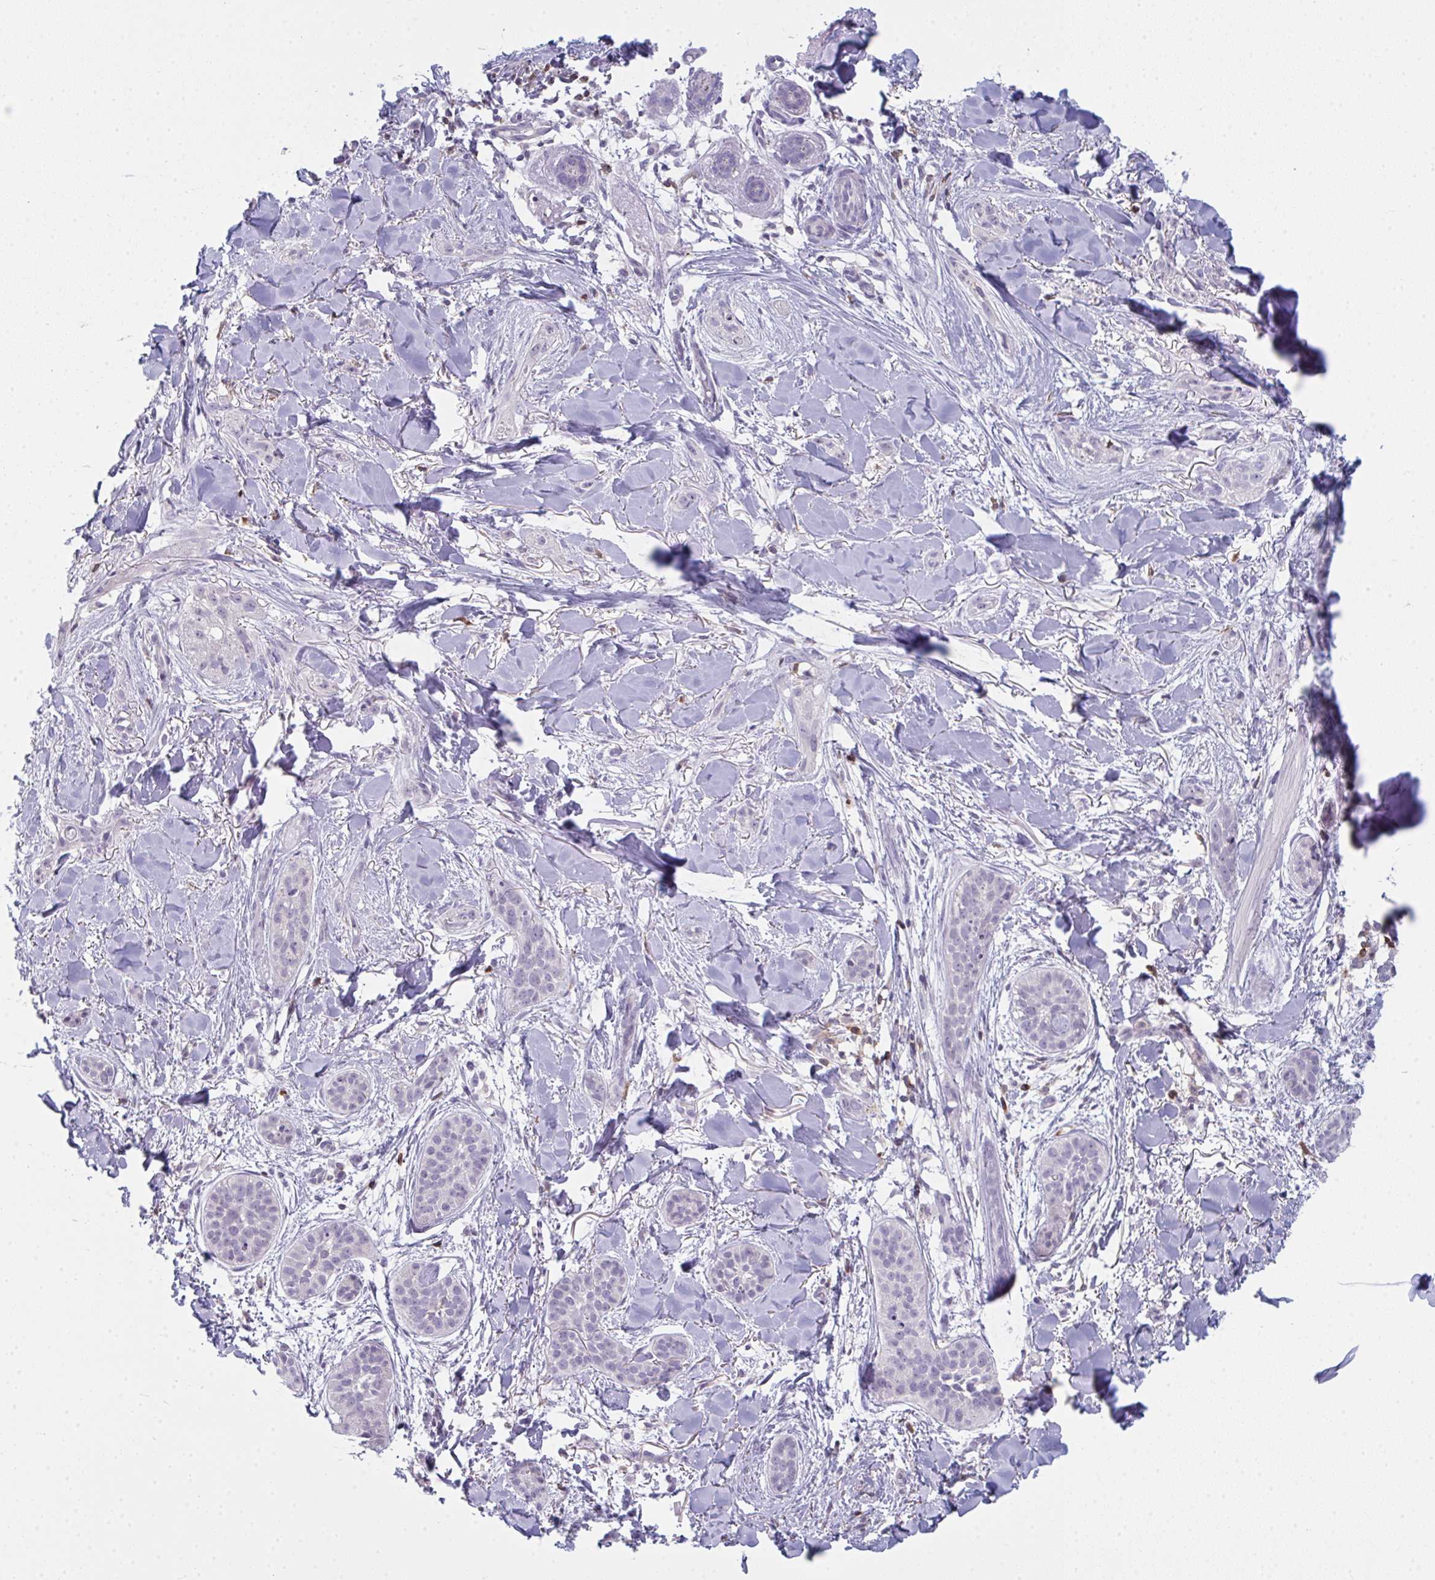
{"staining": {"intensity": "negative", "quantity": "none", "location": "none"}, "tissue": "skin cancer", "cell_type": "Tumor cells", "image_type": "cancer", "snomed": [{"axis": "morphology", "description": "Basal cell carcinoma"}, {"axis": "topography", "description": "Skin"}], "caption": "An image of skin basal cell carcinoma stained for a protein demonstrates no brown staining in tumor cells. (DAB (3,3'-diaminobenzidine) IHC, high magnification).", "gene": "CD80", "patient": {"sex": "male", "age": 52}}